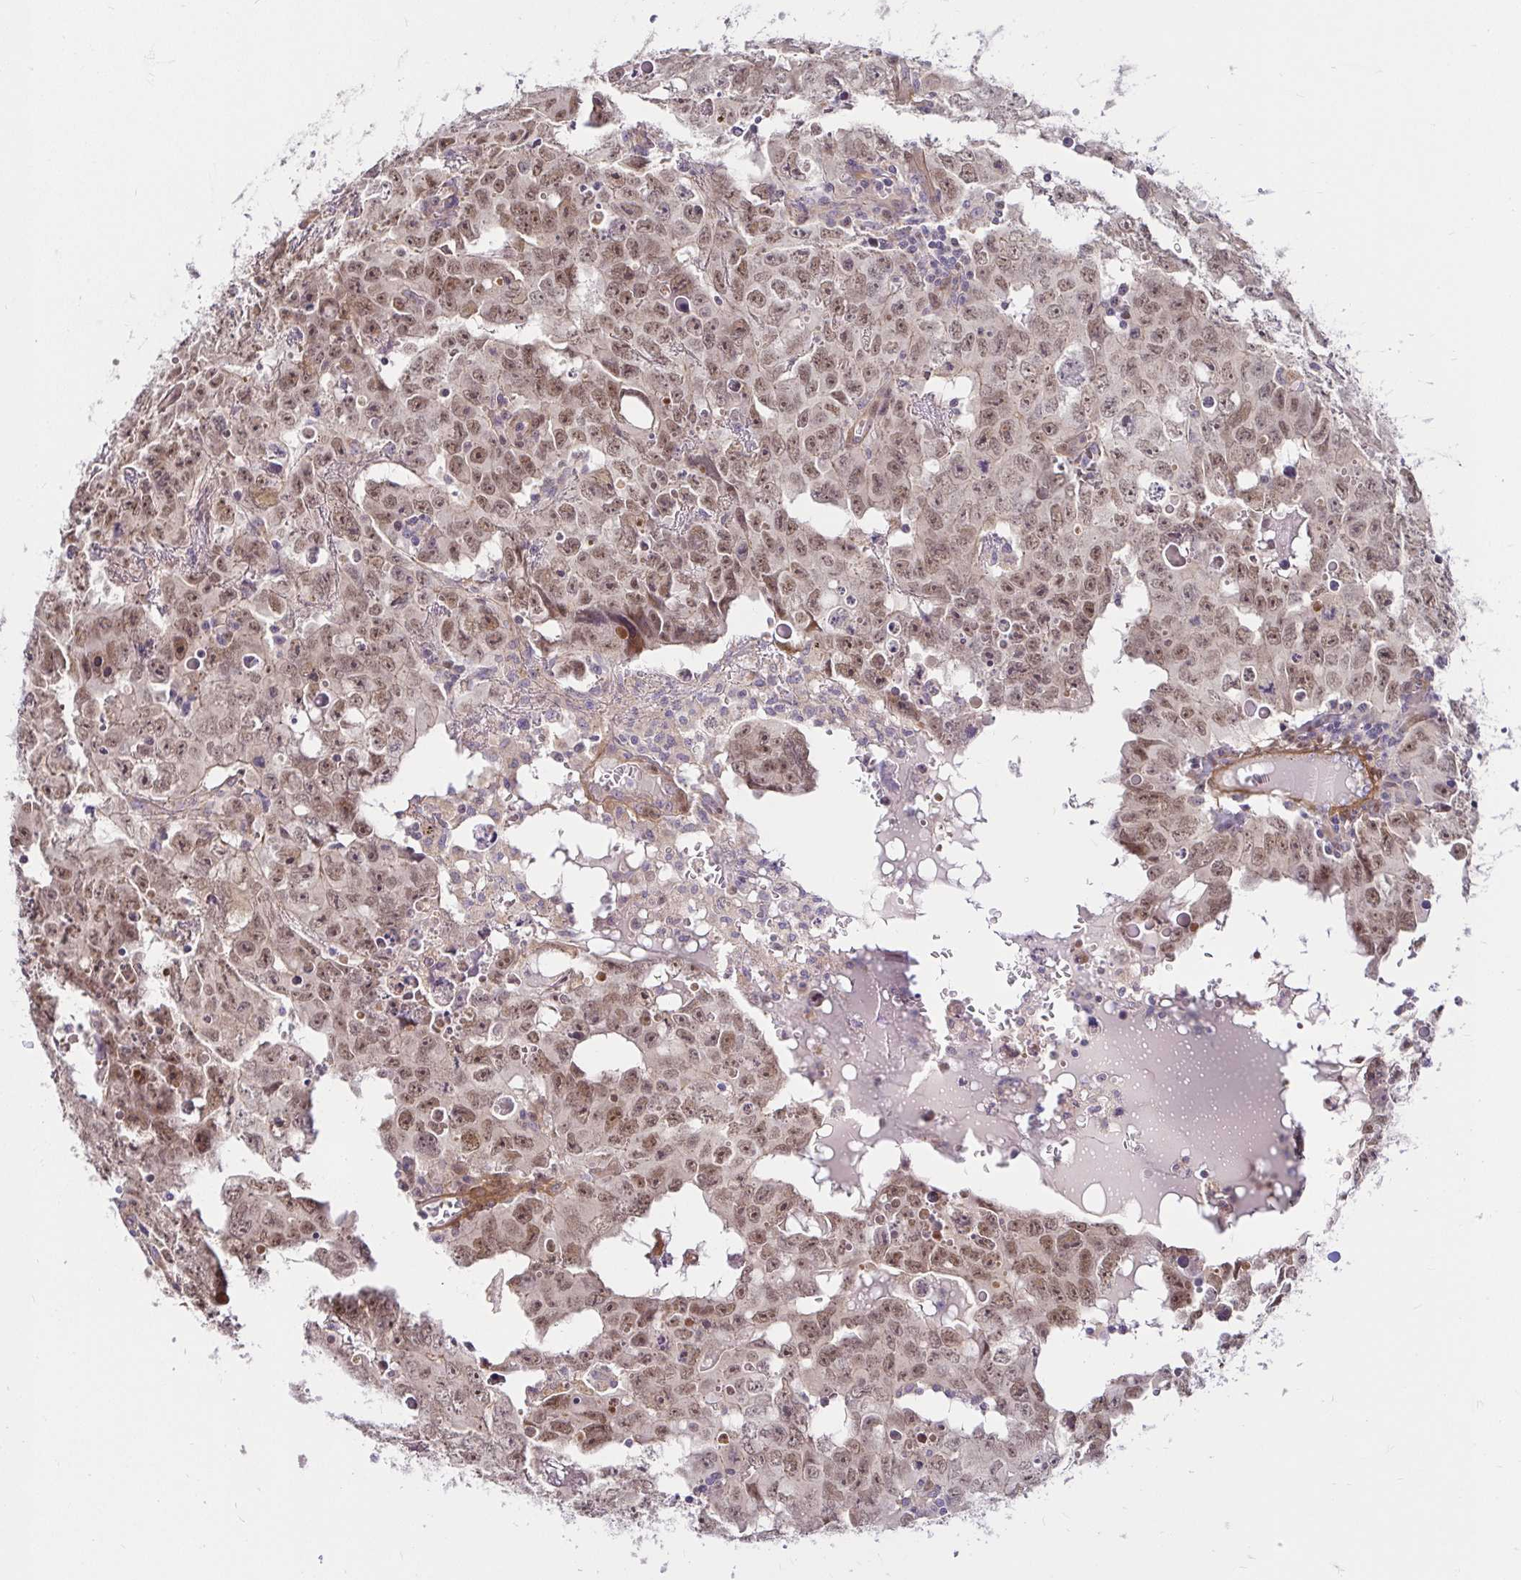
{"staining": {"intensity": "moderate", "quantity": ">75%", "location": "nuclear"}, "tissue": "testis cancer", "cell_type": "Tumor cells", "image_type": "cancer", "snomed": [{"axis": "morphology", "description": "Carcinoma, Embryonal, NOS"}, {"axis": "topography", "description": "Testis"}], "caption": "Immunohistochemistry photomicrograph of neoplastic tissue: human testis cancer (embryonal carcinoma) stained using IHC reveals medium levels of moderate protein expression localized specifically in the nuclear of tumor cells, appearing as a nuclear brown color.", "gene": "YAP1", "patient": {"sex": "male", "age": 22}}